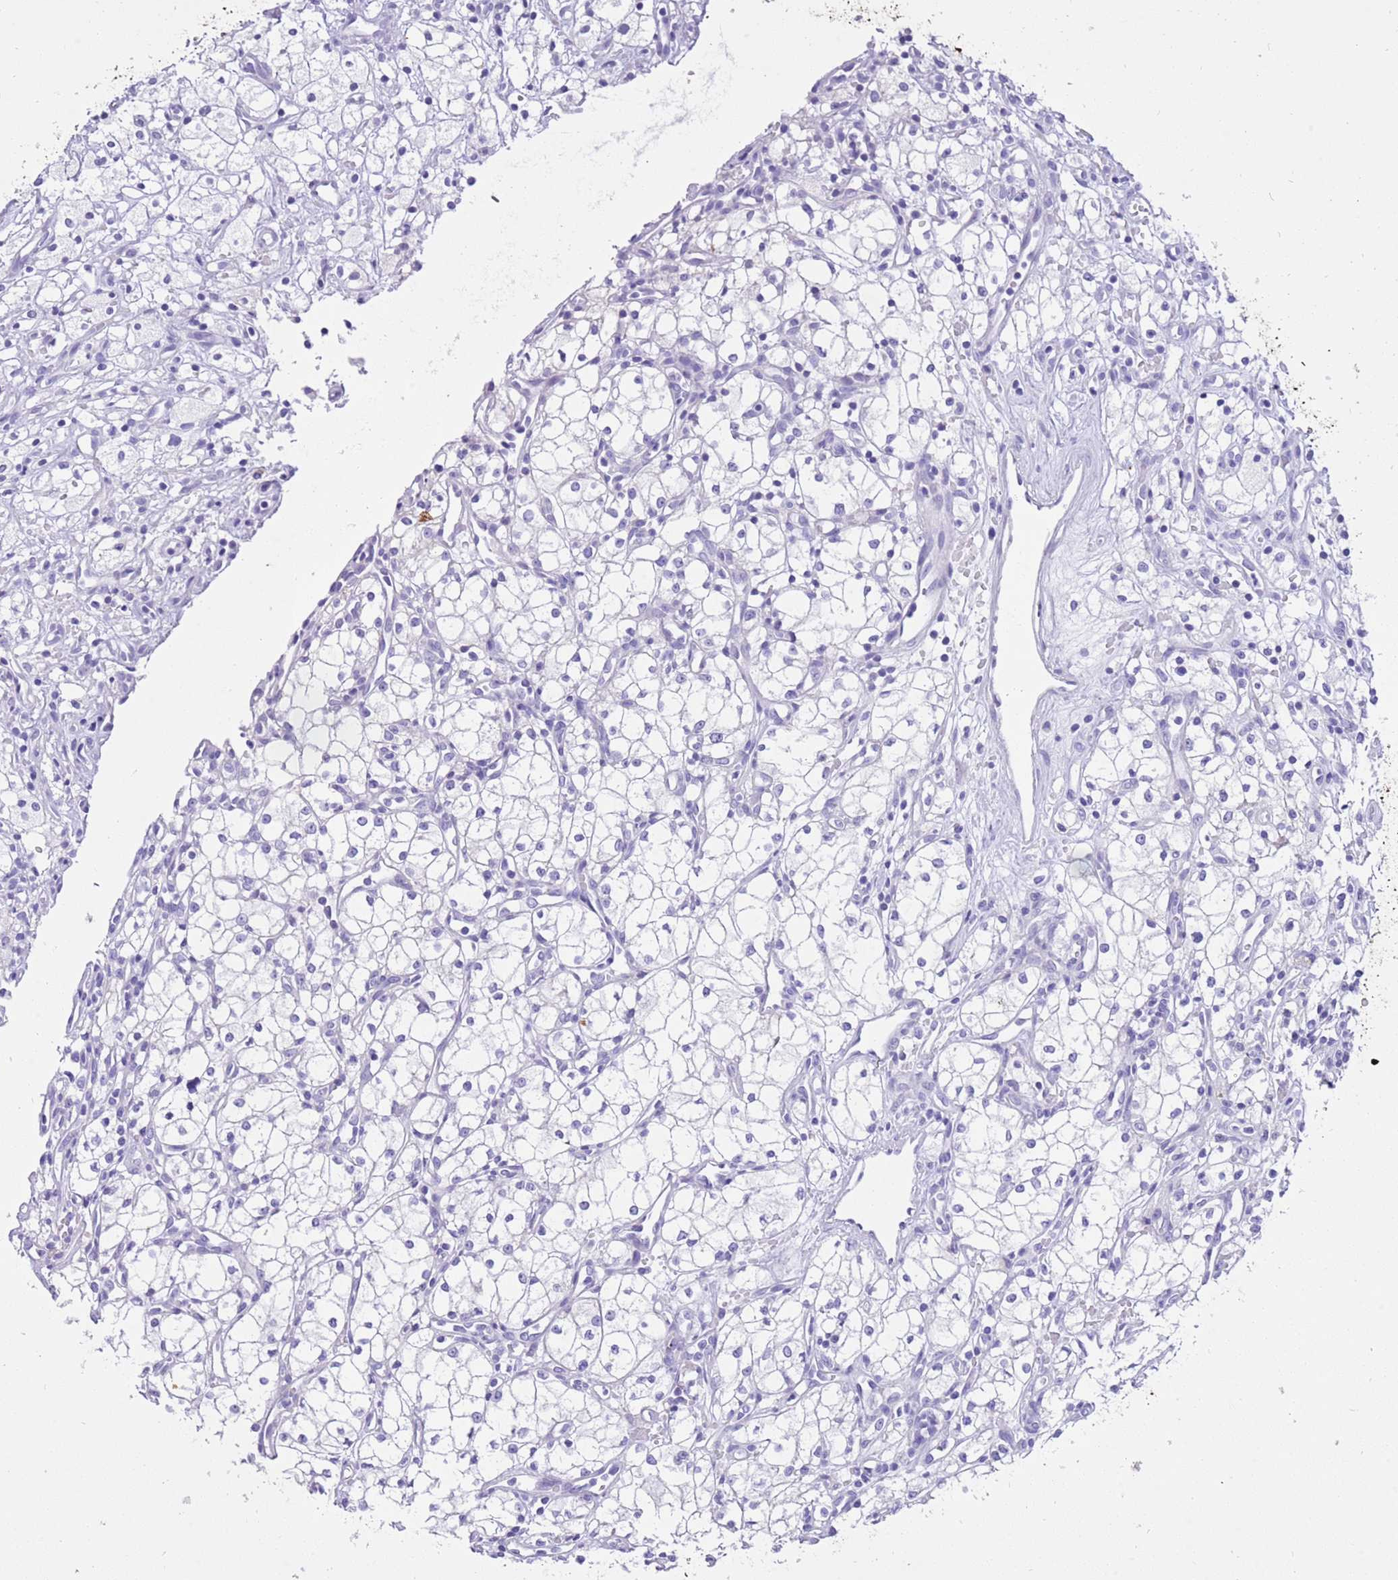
{"staining": {"intensity": "negative", "quantity": "none", "location": "none"}, "tissue": "renal cancer", "cell_type": "Tumor cells", "image_type": "cancer", "snomed": [{"axis": "morphology", "description": "Adenocarcinoma, NOS"}, {"axis": "topography", "description": "Kidney"}], "caption": "The immunohistochemistry (IHC) photomicrograph has no significant staining in tumor cells of adenocarcinoma (renal) tissue.", "gene": "R3HDM4", "patient": {"sex": "male", "age": 59}}